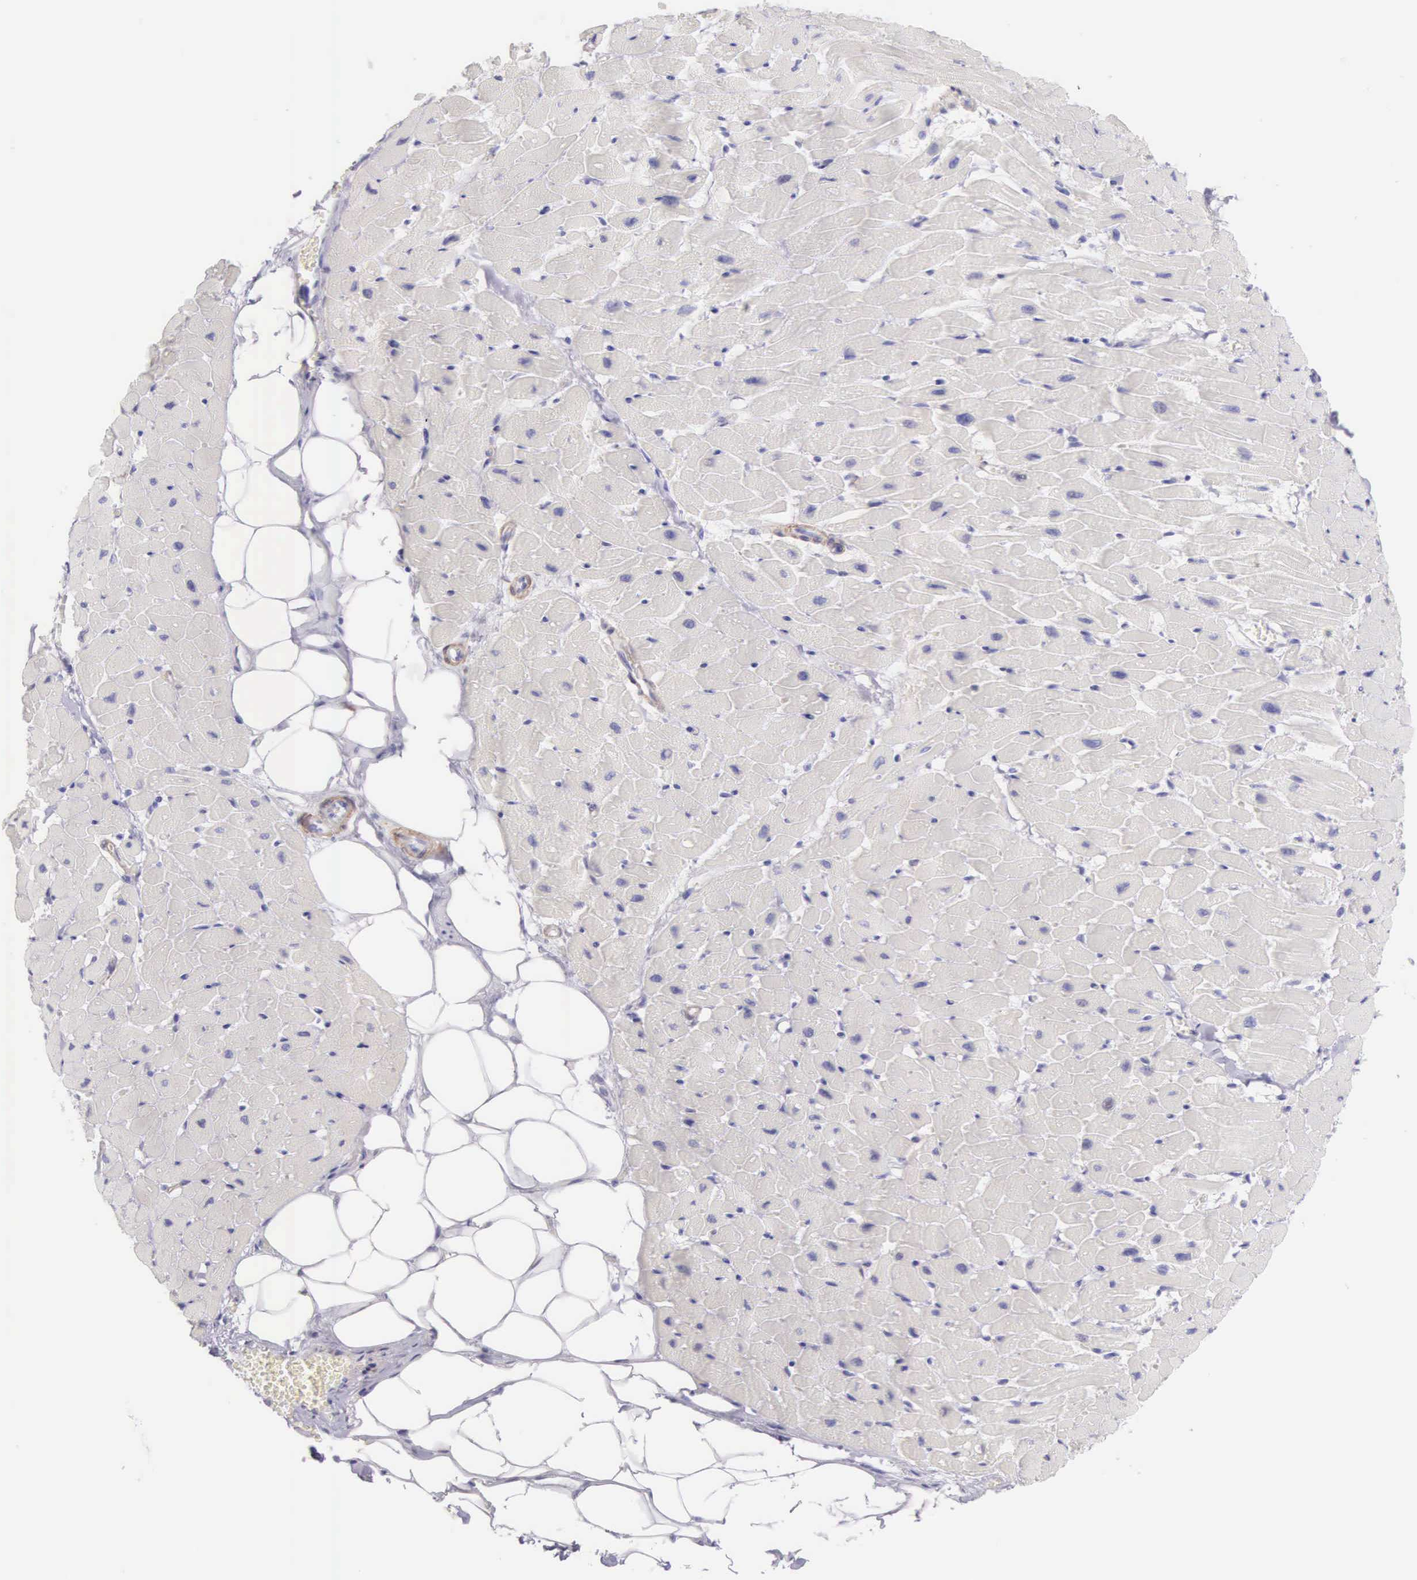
{"staining": {"intensity": "negative", "quantity": "none", "location": "none"}, "tissue": "heart muscle", "cell_type": "Cardiomyocytes", "image_type": "normal", "snomed": [{"axis": "morphology", "description": "Normal tissue, NOS"}, {"axis": "topography", "description": "Heart"}], "caption": "Immunohistochemistry (IHC) of benign human heart muscle demonstrates no expression in cardiomyocytes.", "gene": "ARFGAP3", "patient": {"sex": "female", "age": 19}}